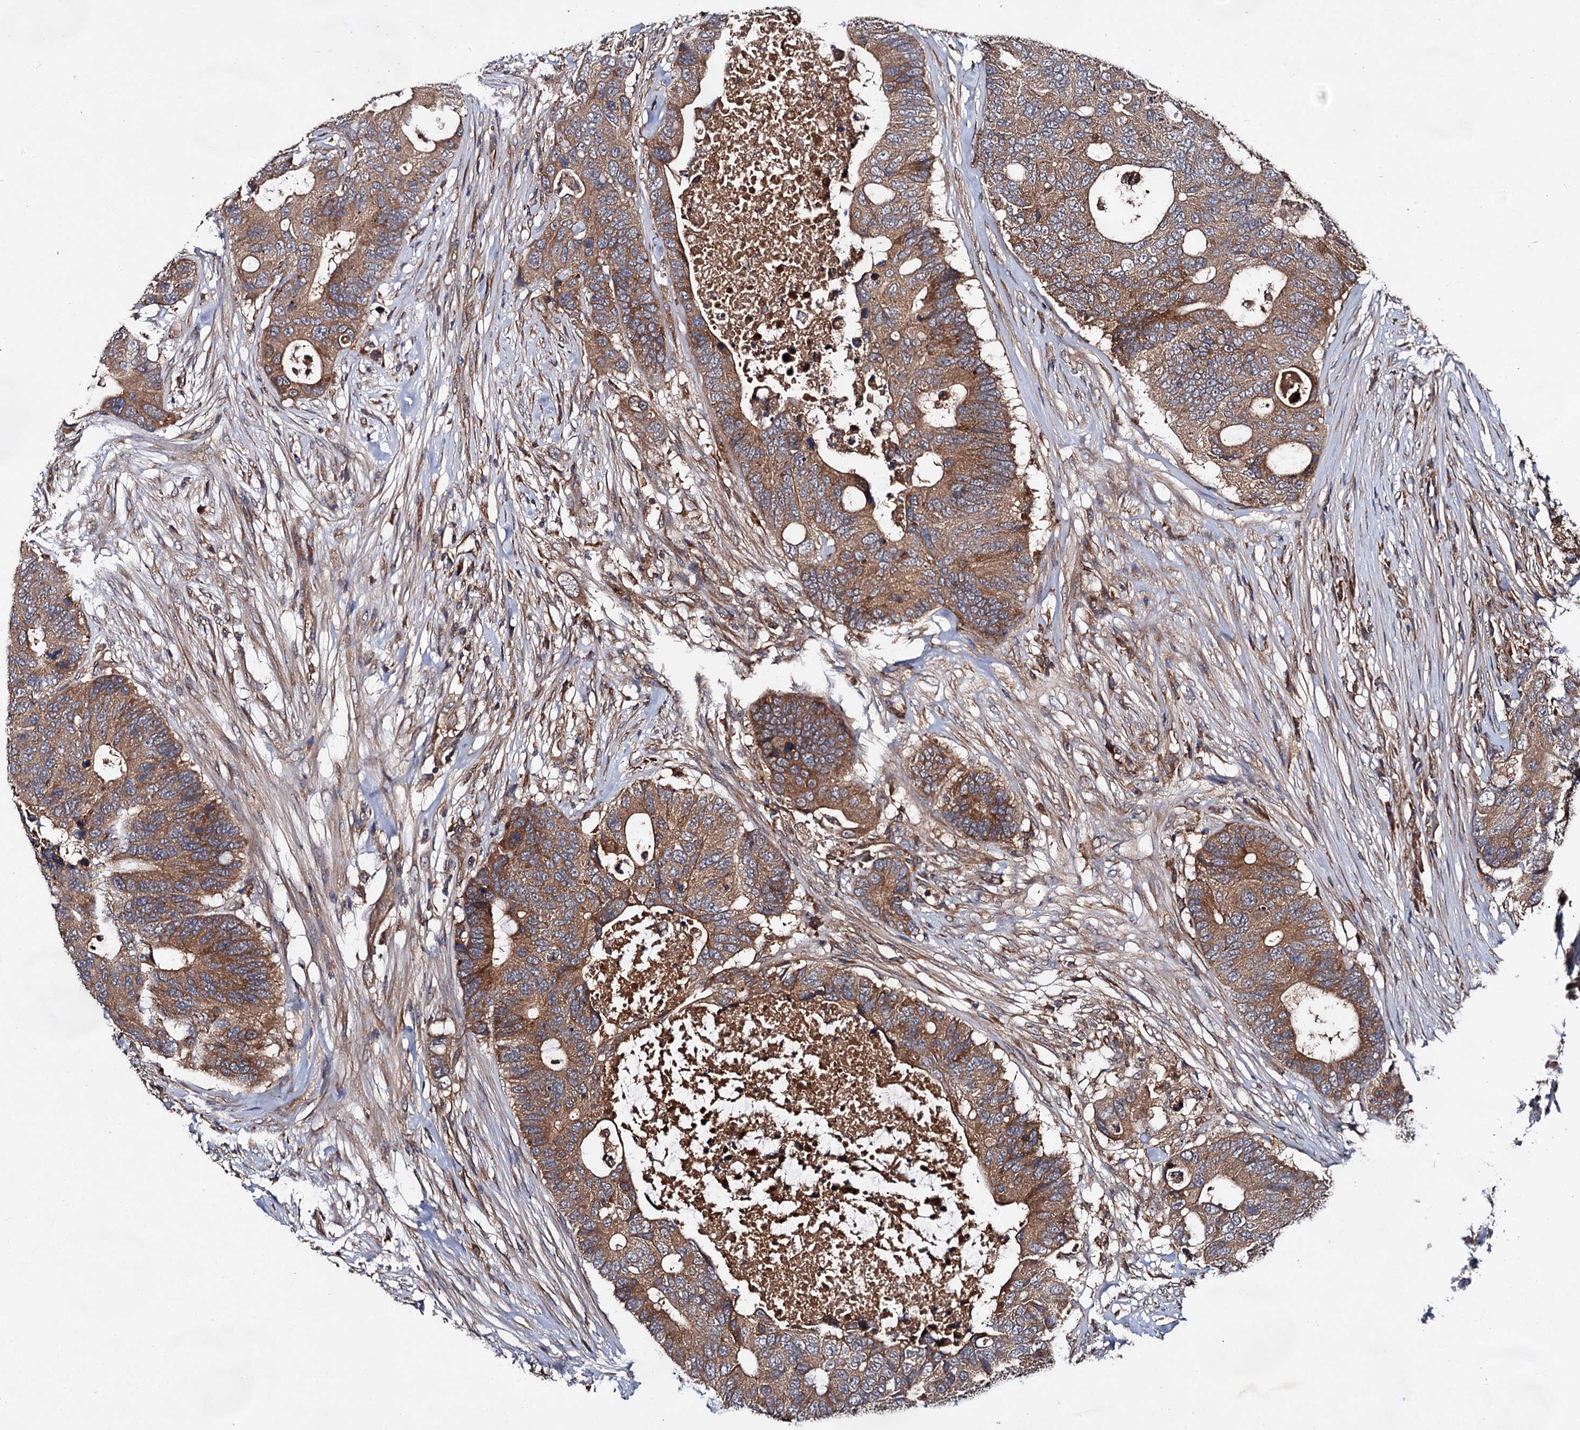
{"staining": {"intensity": "moderate", "quantity": ">75%", "location": "cytoplasmic/membranous"}, "tissue": "colorectal cancer", "cell_type": "Tumor cells", "image_type": "cancer", "snomed": [{"axis": "morphology", "description": "Adenocarcinoma, NOS"}, {"axis": "topography", "description": "Colon"}], "caption": "Immunohistochemical staining of colorectal cancer displays moderate cytoplasmic/membranous protein positivity in approximately >75% of tumor cells. (DAB IHC with brightfield microscopy, high magnification).", "gene": "TEX9", "patient": {"sex": "male", "age": 71}}